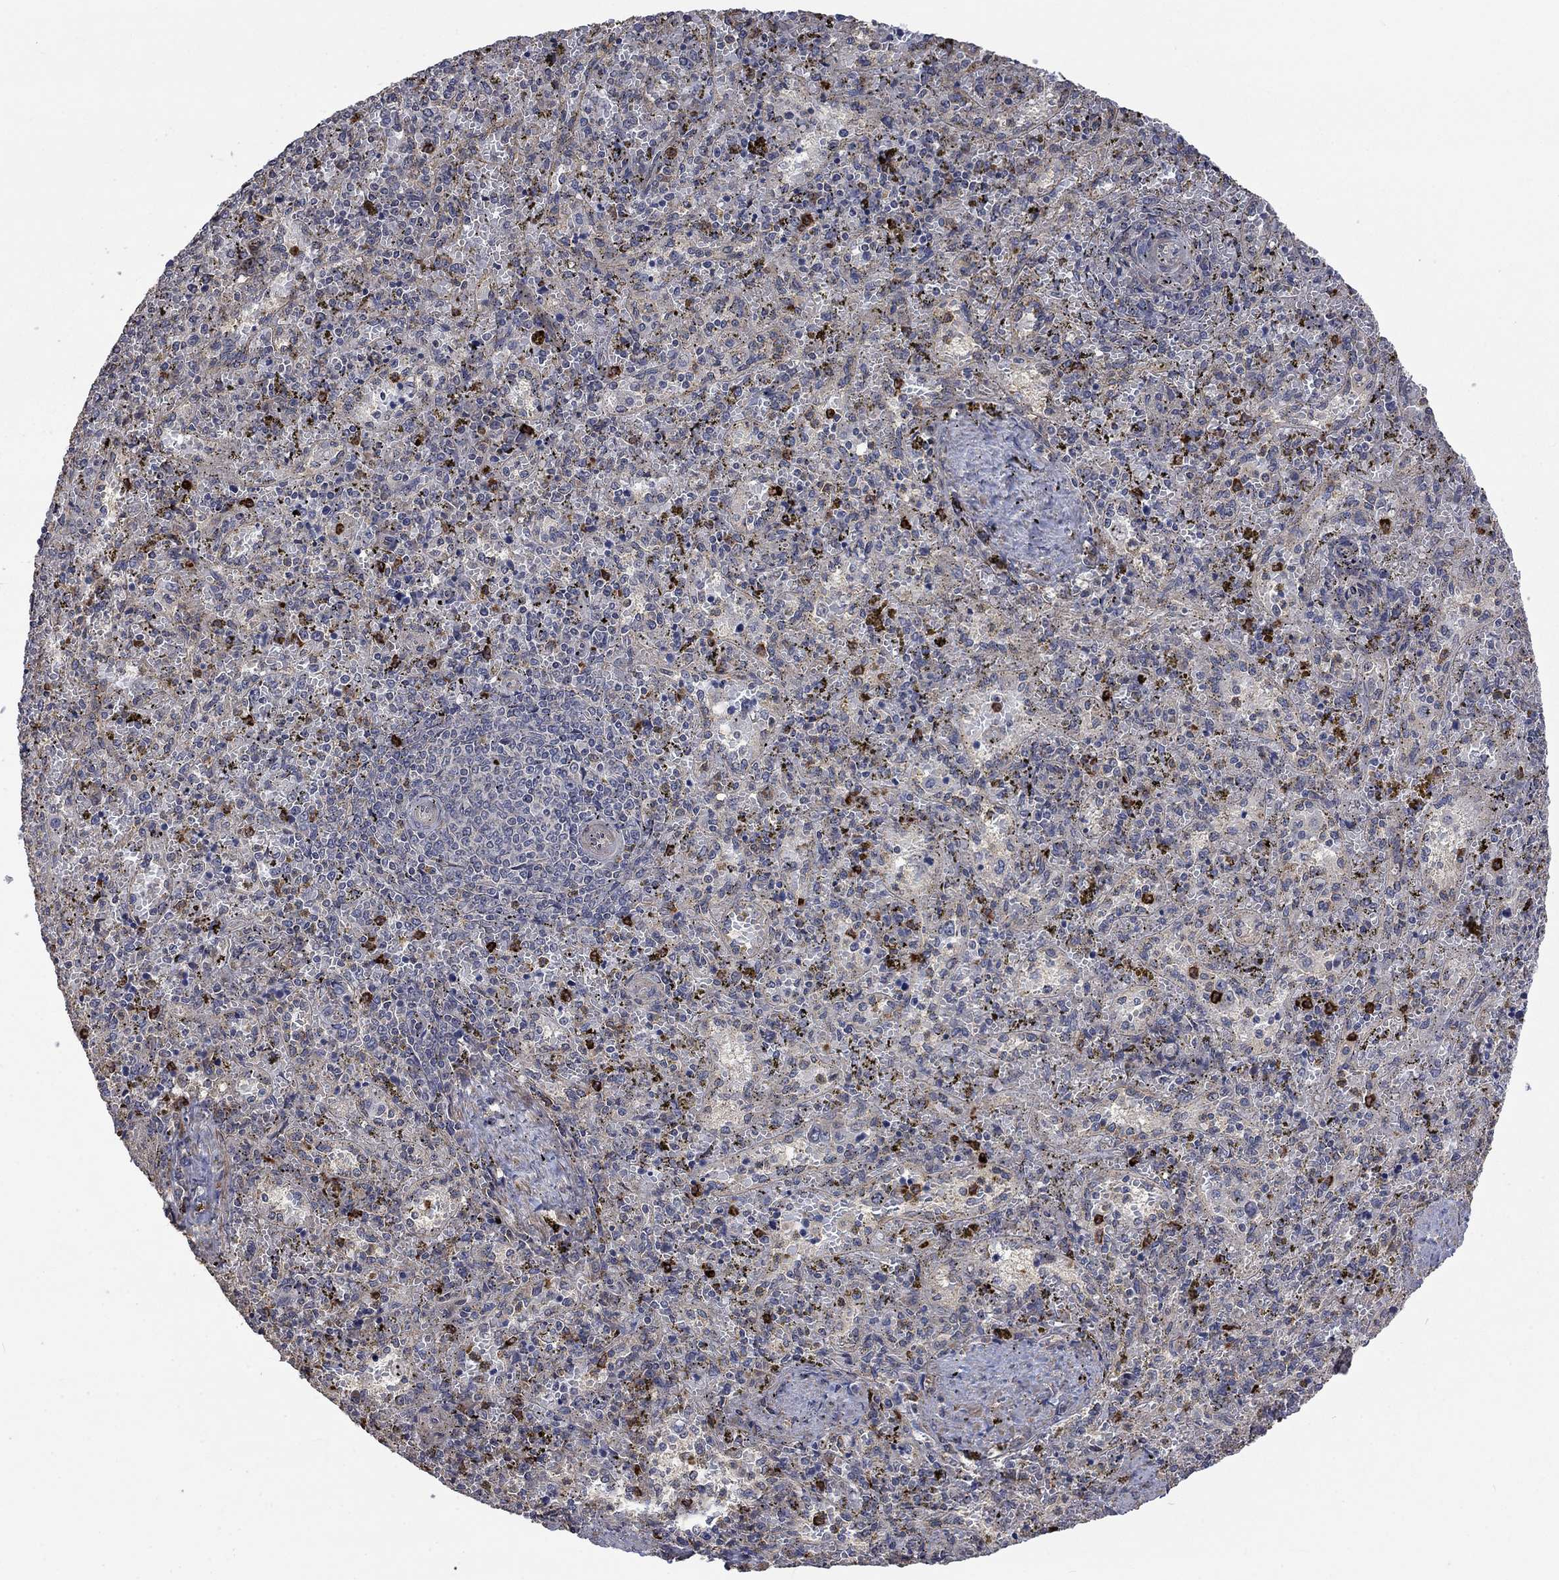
{"staining": {"intensity": "strong", "quantity": "<25%", "location": "cytoplasmic/membranous"}, "tissue": "spleen", "cell_type": "Cells in red pulp", "image_type": "normal", "snomed": [{"axis": "morphology", "description": "Normal tissue, NOS"}, {"axis": "topography", "description": "Spleen"}], "caption": "Cells in red pulp reveal medium levels of strong cytoplasmic/membranous staining in approximately <25% of cells in benign human spleen.", "gene": "VCAN", "patient": {"sex": "female", "age": 50}}